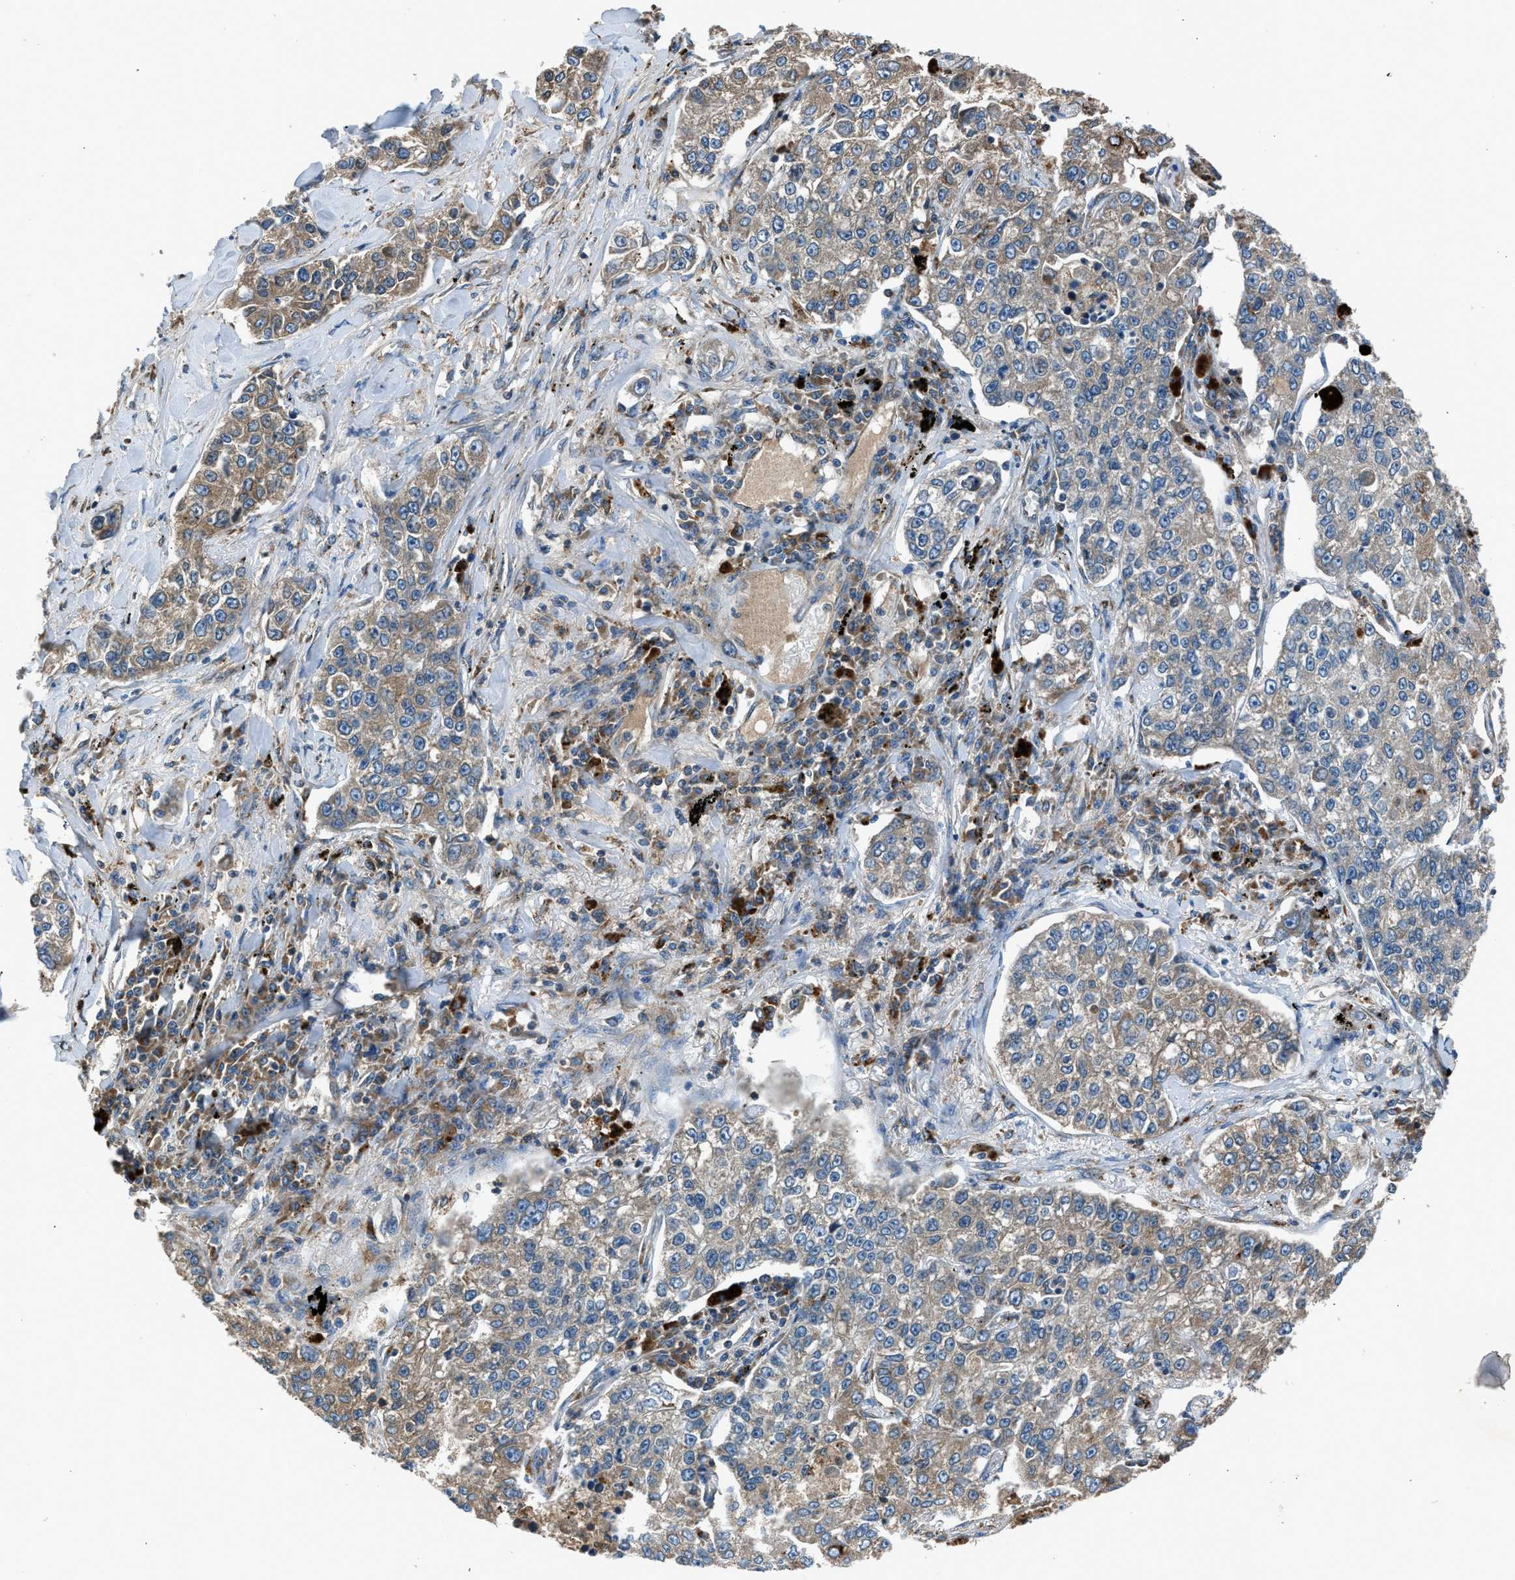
{"staining": {"intensity": "weak", "quantity": ">75%", "location": "cytoplasmic/membranous"}, "tissue": "lung cancer", "cell_type": "Tumor cells", "image_type": "cancer", "snomed": [{"axis": "morphology", "description": "Adenocarcinoma, NOS"}, {"axis": "topography", "description": "Lung"}], "caption": "This is an image of IHC staining of lung cancer (adenocarcinoma), which shows weak expression in the cytoplasmic/membranous of tumor cells.", "gene": "LMBR1", "patient": {"sex": "male", "age": 49}}